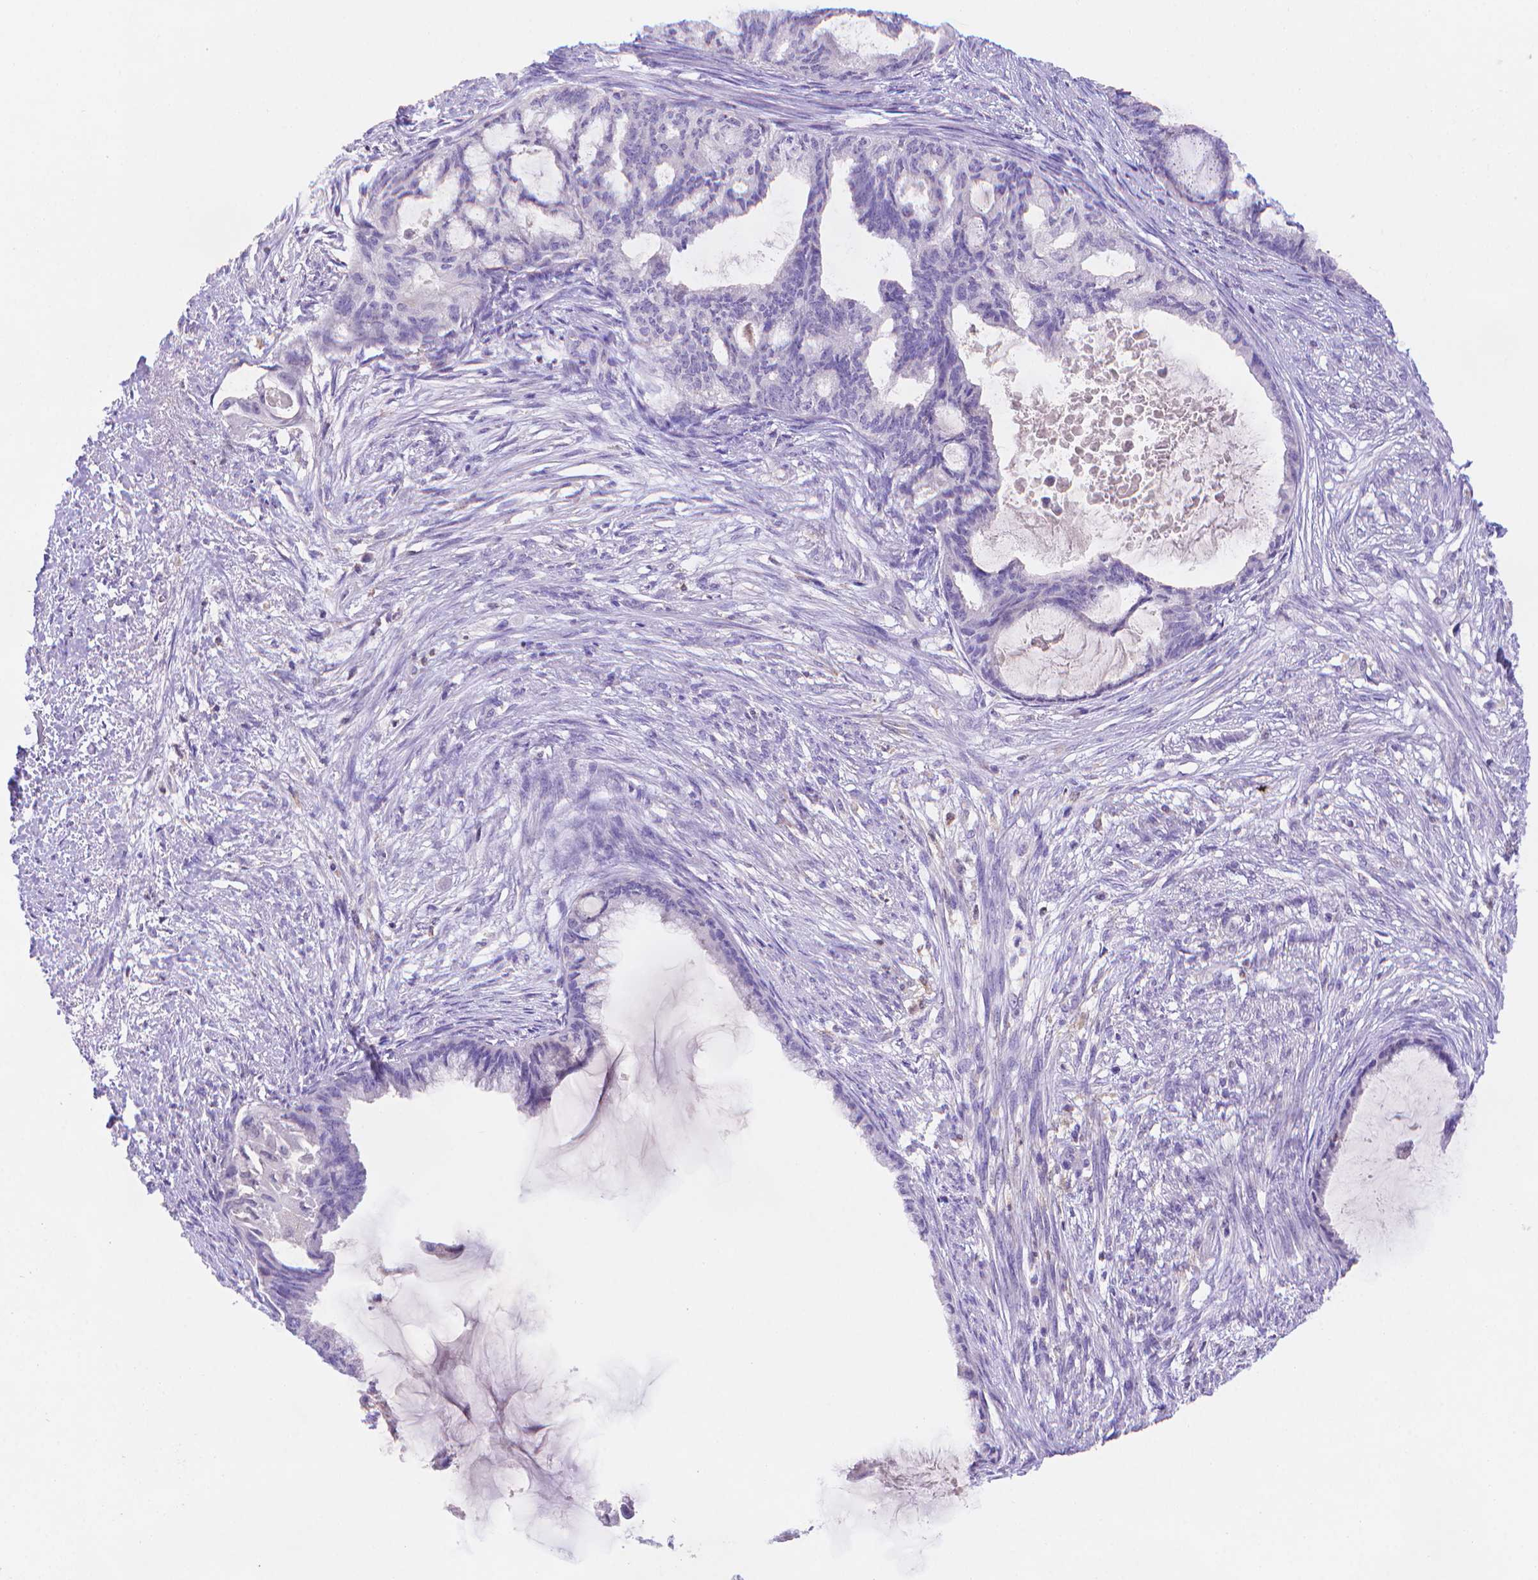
{"staining": {"intensity": "negative", "quantity": "none", "location": "none"}, "tissue": "endometrial cancer", "cell_type": "Tumor cells", "image_type": "cancer", "snomed": [{"axis": "morphology", "description": "Adenocarcinoma, NOS"}, {"axis": "topography", "description": "Endometrium"}], "caption": "Tumor cells show no significant expression in endometrial cancer. (Brightfield microscopy of DAB (3,3'-diaminobenzidine) immunohistochemistry at high magnification).", "gene": "FGD2", "patient": {"sex": "female", "age": 86}}